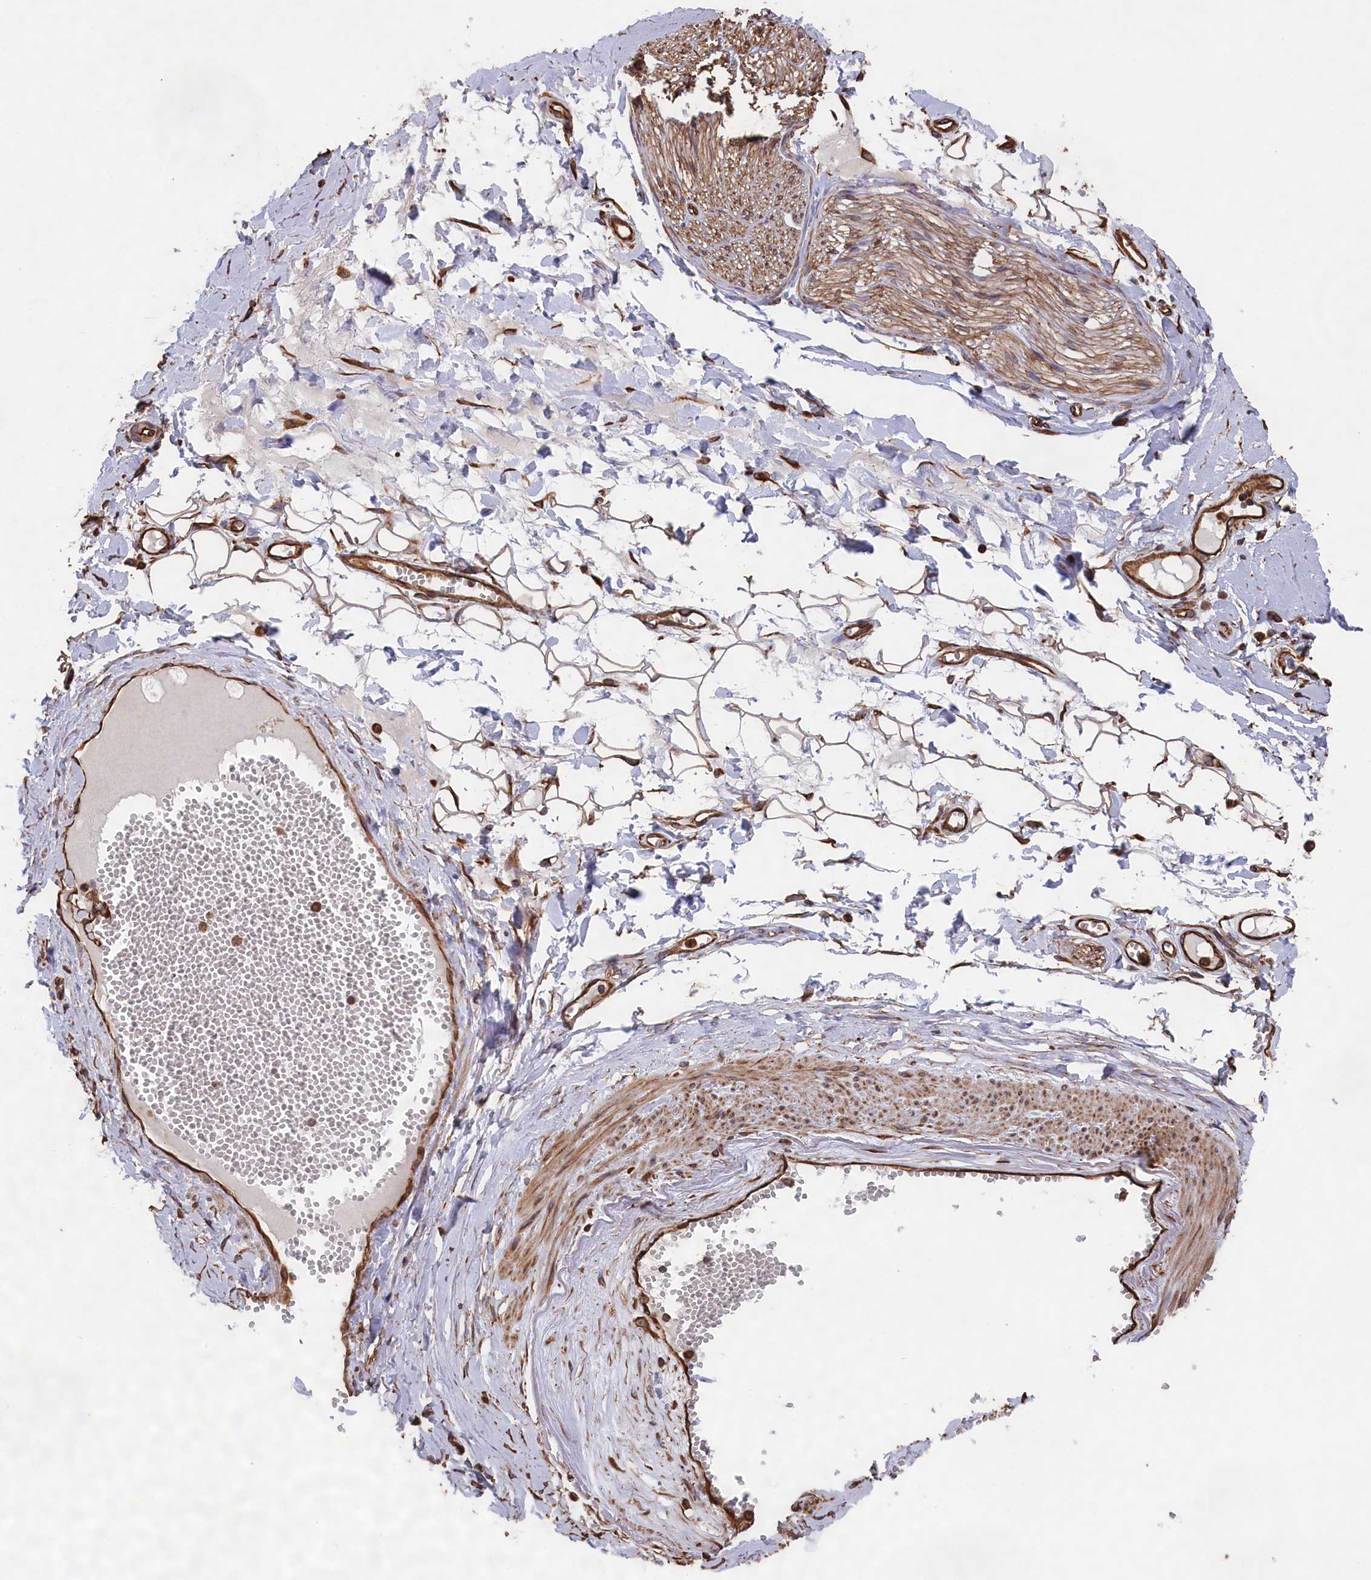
{"staining": {"intensity": "strong", "quantity": ">75%", "location": "cytoplasmic/membranous"}, "tissue": "adipose tissue", "cell_type": "Adipocytes", "image_type": "normal", "snomed": [{"axis": "morphology", "description": "Normal tissue, NOS"}, {"axis": "morphology", "description": "Inflammation, NOS"}, {"axis": "topography", "description": "Salivary gland"}, {"axis": "topography", "description": "Peripheral nerve tissue"}], "caption": "Protein staining of unremarkable adipose tissue reveals strong cytoplasmic/membranous staining in about >75% of adipocytes.", "gene": "CCDC124", "patient": {"sex": "female", "age": 75}}